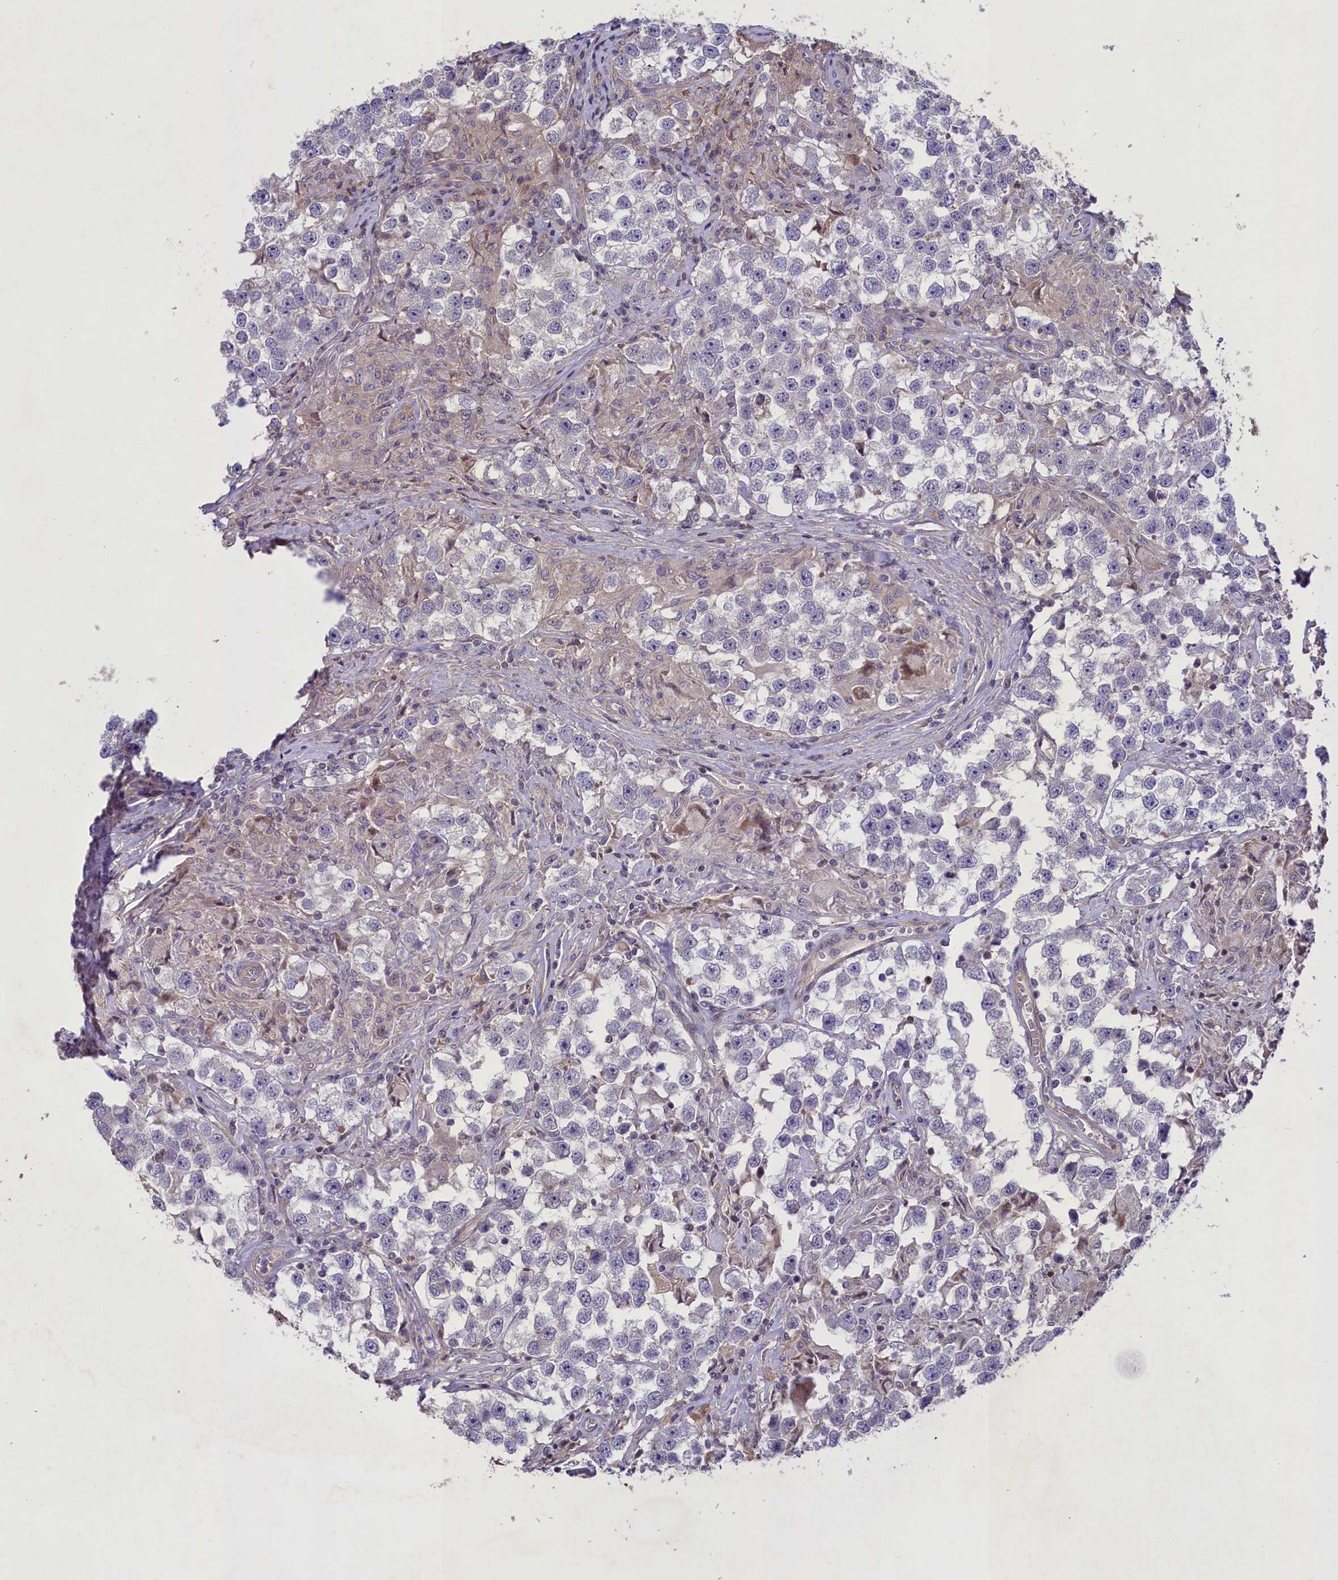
{"staining": {"intensity": "negative", "quantity": "none", "location": "none"}, "tissue": "testis cancer", "cell_type": "Tumor cells", "image_type": "cancer", "snomed": [{"axis": "morphology", "description": "Seminoma, NOS"}, {"axis": "topography", "description": "Testis"}], "caption": "High magnification brightfield microscopy of testis cancer (seminoma) stained with DAB (3,3'-diaminobenzidine) (brown) and counterstained with hematoxylin (blue): tumor cells show no significant positivity. The staining is performed using DAB brown chromogen with nuclei counter-stained in using hematoxylin.", "gene": "MAN2C1", "patient": {"sex": "male", "age": 46}}